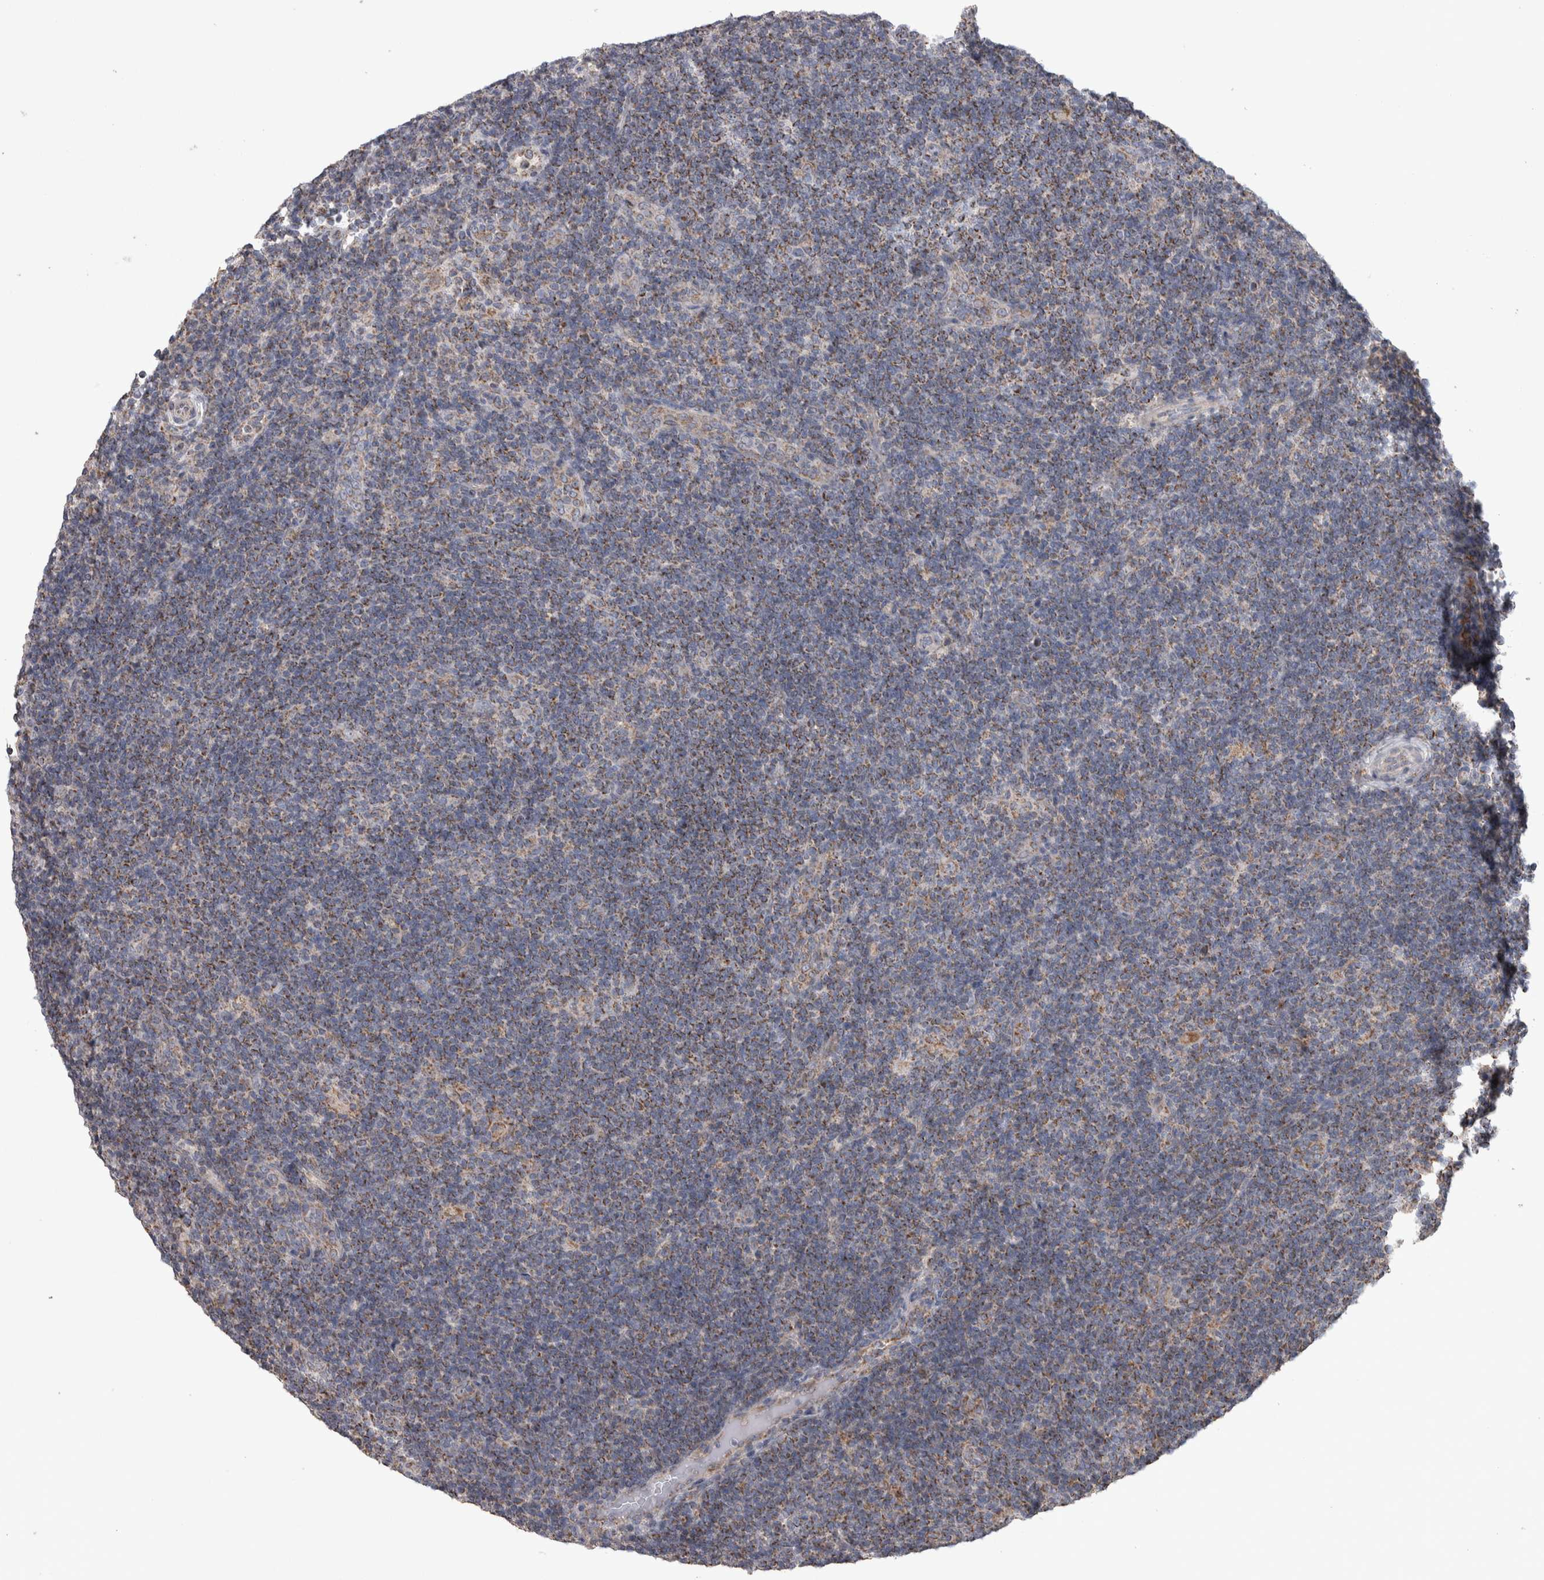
{"staining": {"intensity": "weak", "quantity": "25%-75%", "location": "cytoplasmic/membranous"}, "tissue": "lymphoma", "cell_type": "Tumor cells", "image_type": "cancer", "snomed": [{"axis": "morphology", "description": "Hodgkin's disease, NOS"}, {"axis": "topography", "description": "Lymph node"}], "caption": "Human lymphoma stained for a protein (brown) reveals weak cytoplasmic/membranous positive expression in about 25%-75% of tumor cells.", "gene": "SCO1", "patient": {"sex": "female", "age": 57}}